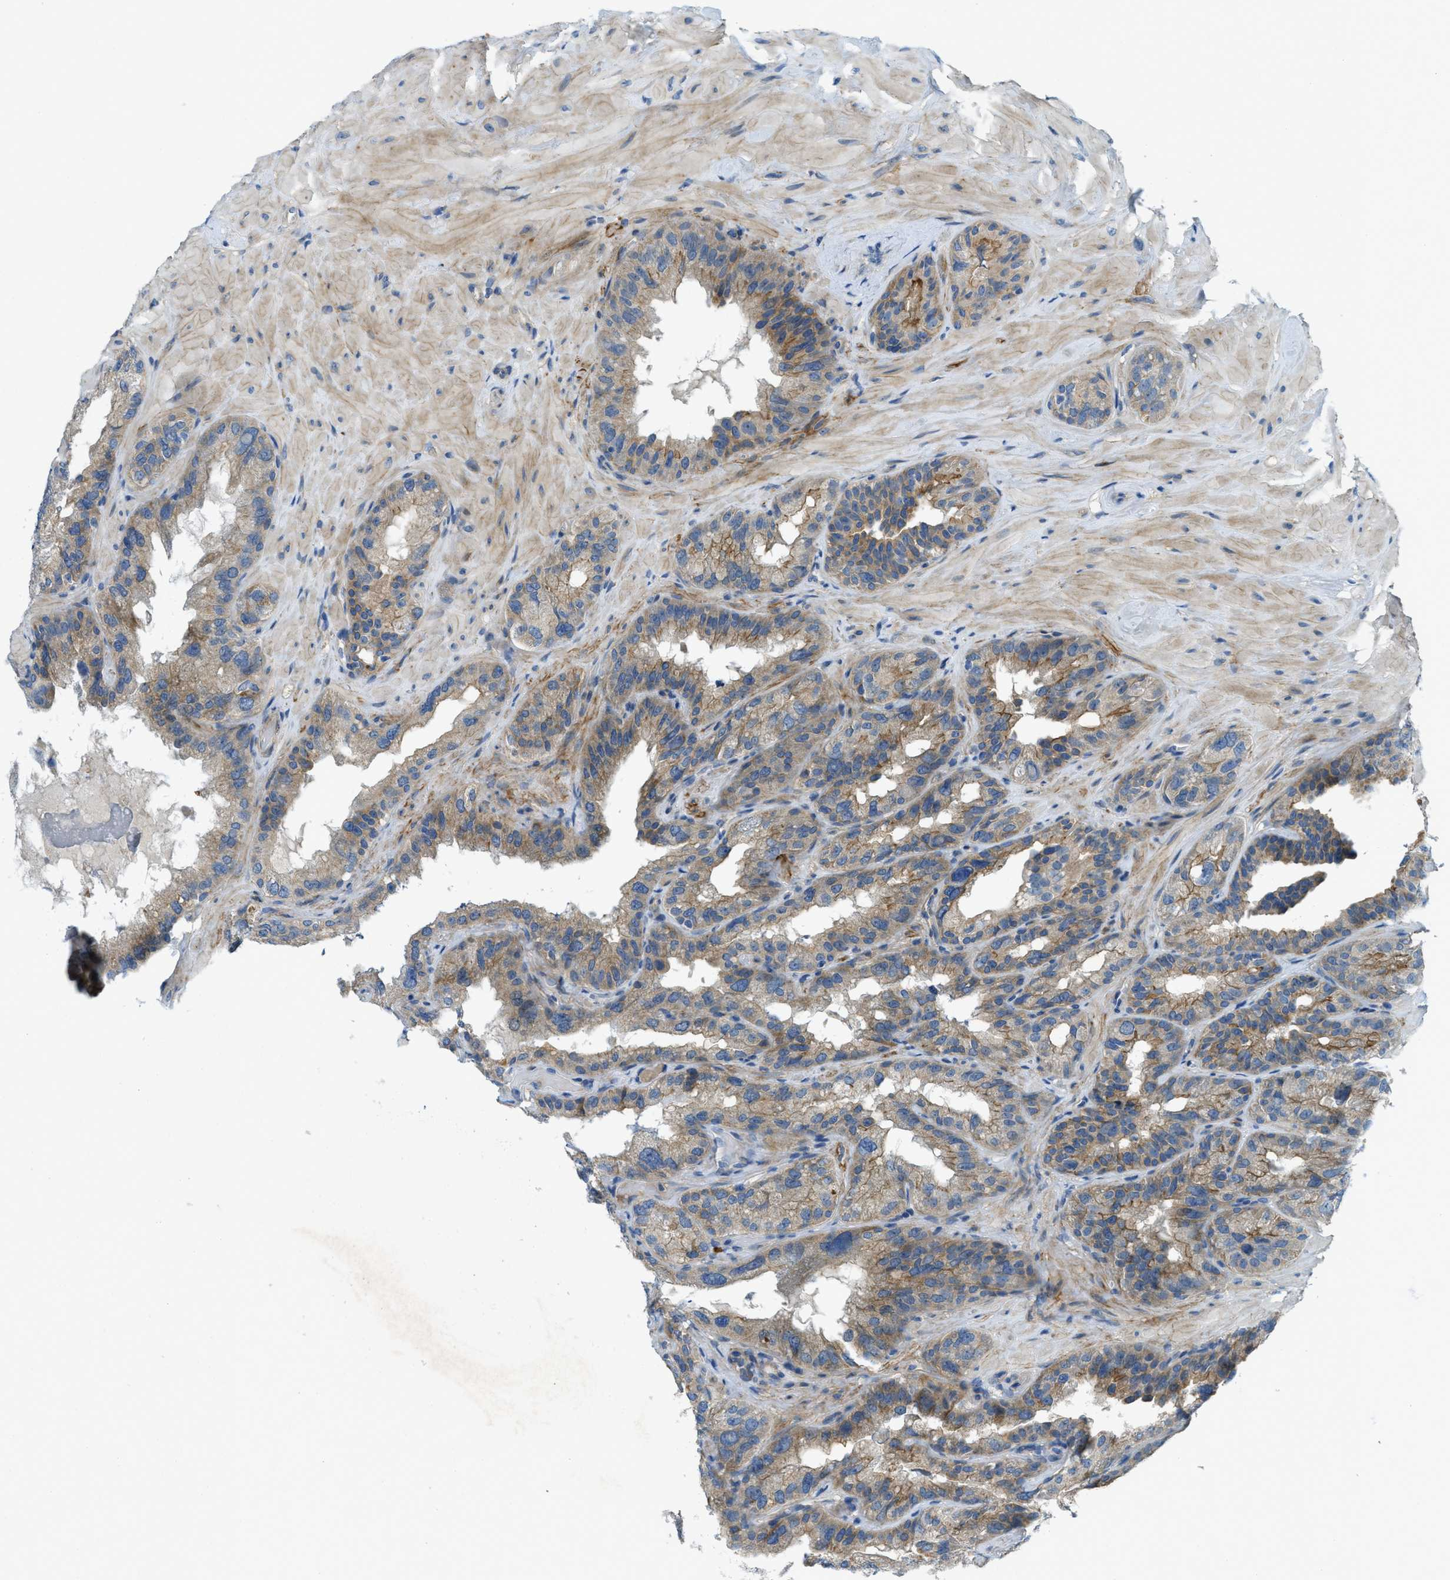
{"staining": {"intensity": "moderate", "quantity": "<25%", "location": "cytoplasmic/membranous"}, "tissue": "seminal vesicle", "cell_type": "Glandular cells", "image_type": "normal", "snomed": [{"axis": "morphology", "description": "Normal tissue, NOS"}, {"axis": "topography", "description": "Seminal veicle"}], "caption": "IHC (DAB) staining of unremarkable seminal vesicle demonstrates moderate cytoplasmic/membranous protein staining in approximately <25% of glandular cells.", "gene": "SNX14", "patient": {"sex": "male", "age": 68}}